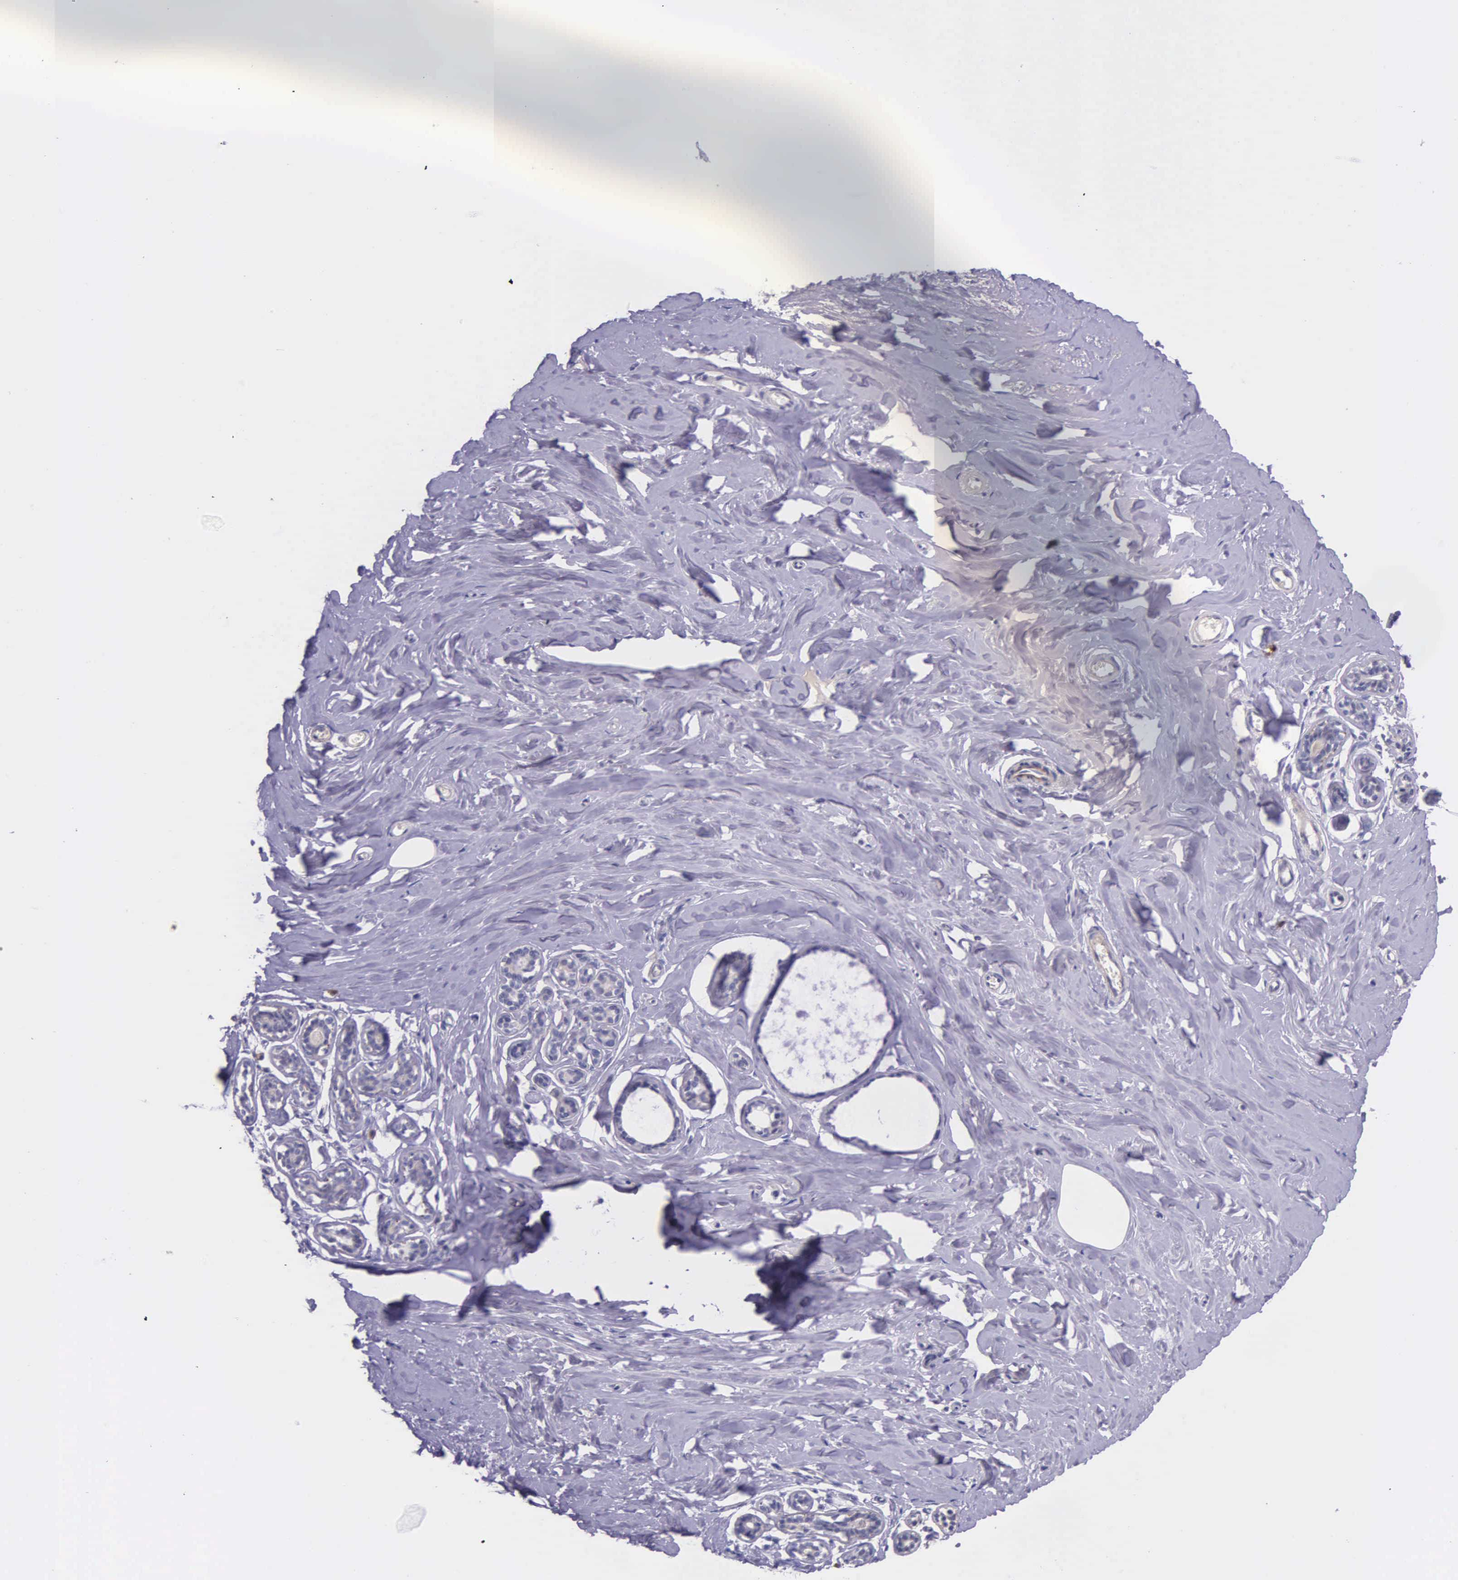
{"staining": {"intensity": "negative", "quantity": "none", "location": "none"}, "tissue": "breast", "cell_type": "Adipocytes", "image_type": "normal", "snomed": [{"axis": "morphology", "description": "Normal tissue, NOS"}, {"axis": "topography", "description": "Breast"}], "caption": "There is no significant expression in adipocytes of breast. (DAB immunohistochemistry visualized using brightfield microscopy, high magnification).", "gene": "THSD7A", "patient": {"sex": "female", "age": 45}}